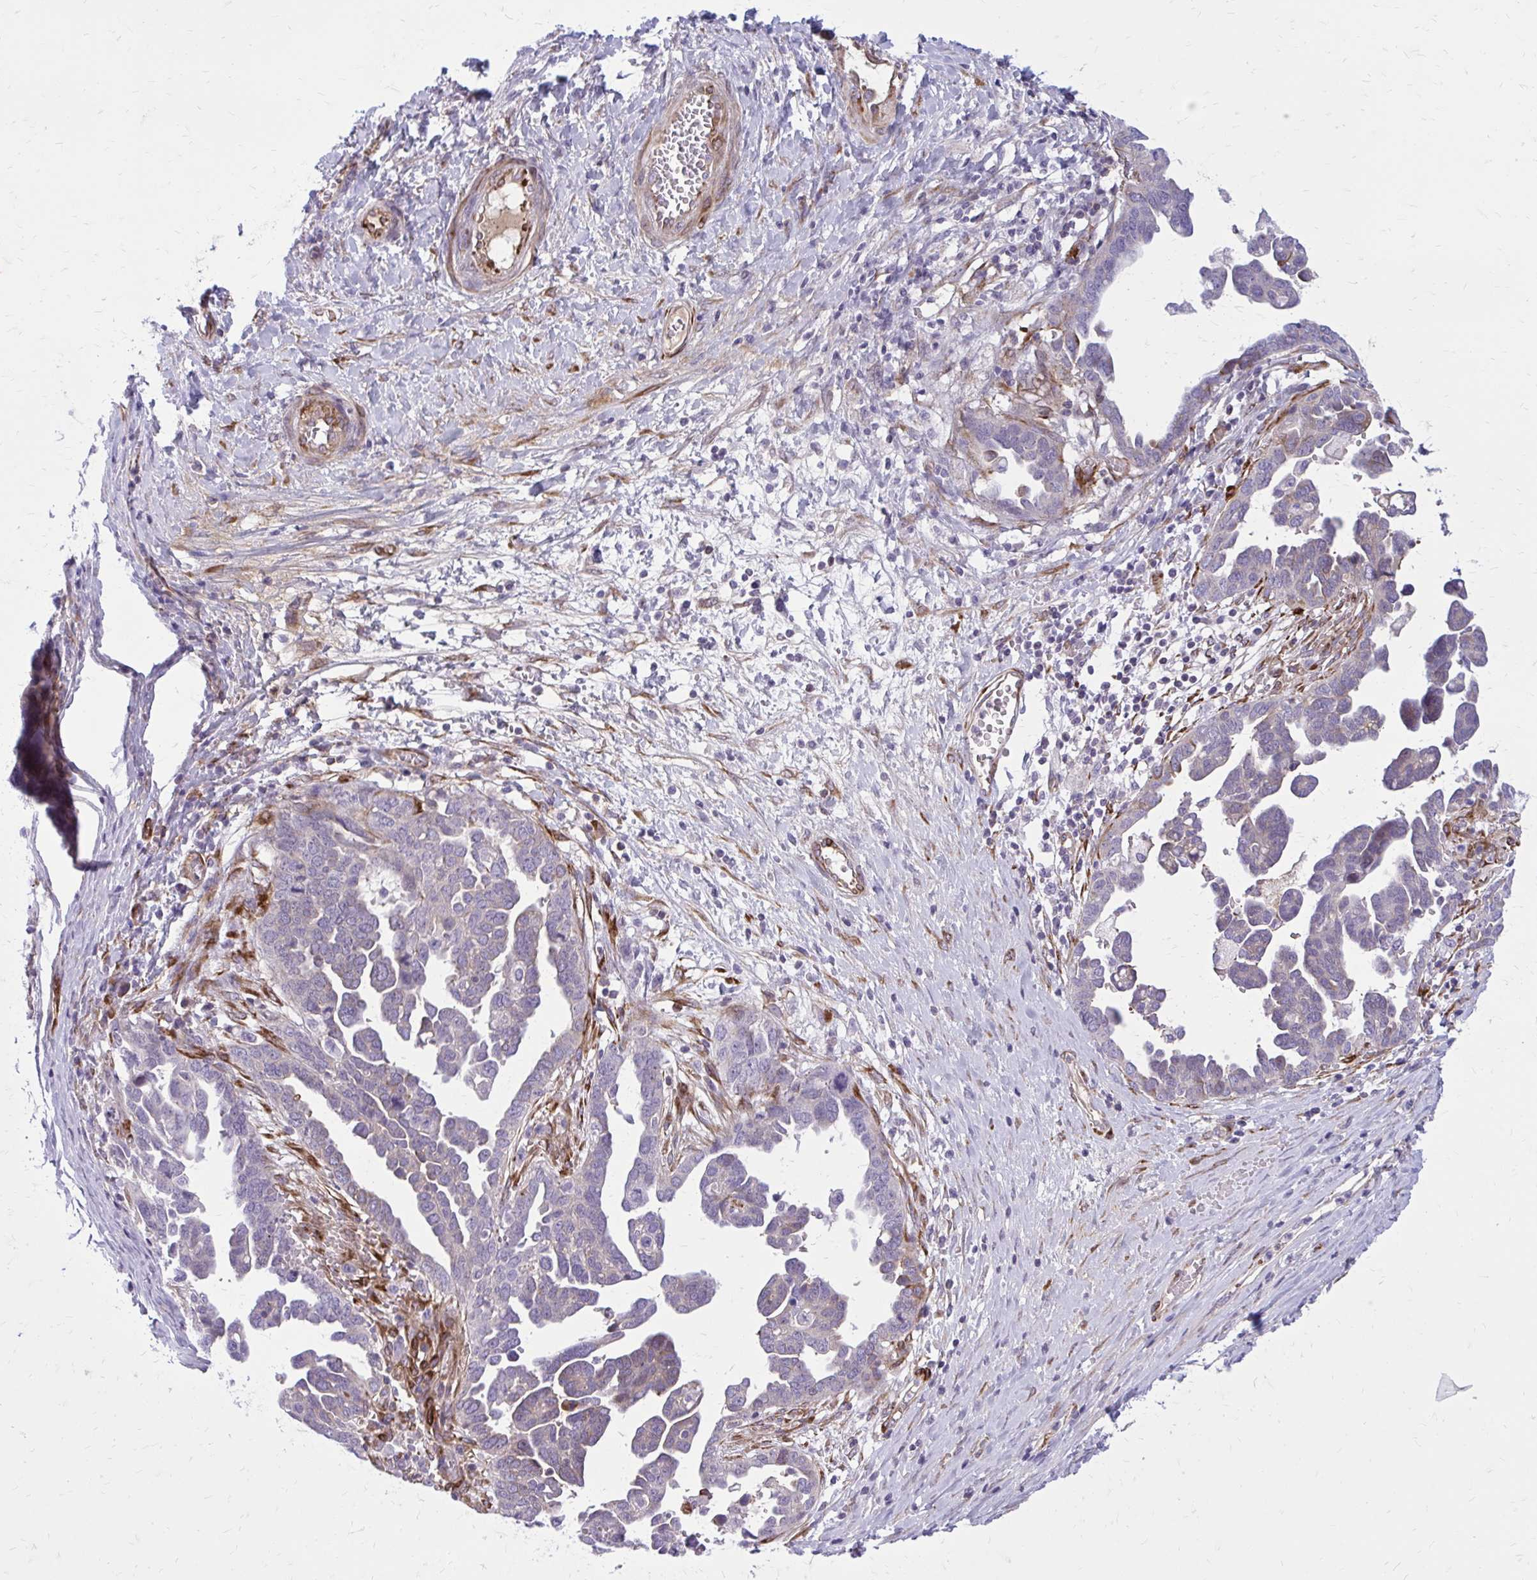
{"staining": {"intensity": "weak", "quantity": "<25%", "location": "cytoplasmic/membranous"}, "tissue": "ovarian cancer", "cell_type": "Tumor cells", "image_type": "cancer", "snomed": [{"axis": "morphology", "description": "Cystadenocarcinoma, serous, NOS"}, {"axis": "topography", "description": "Ovary"}], "caption": "This is an IHC histopathology image of ovarian serous cystadenocarcinoma. There is no staining in tumor cells.", "gene": "BEND5", "patient": {"sex": "female", "age": 54}}